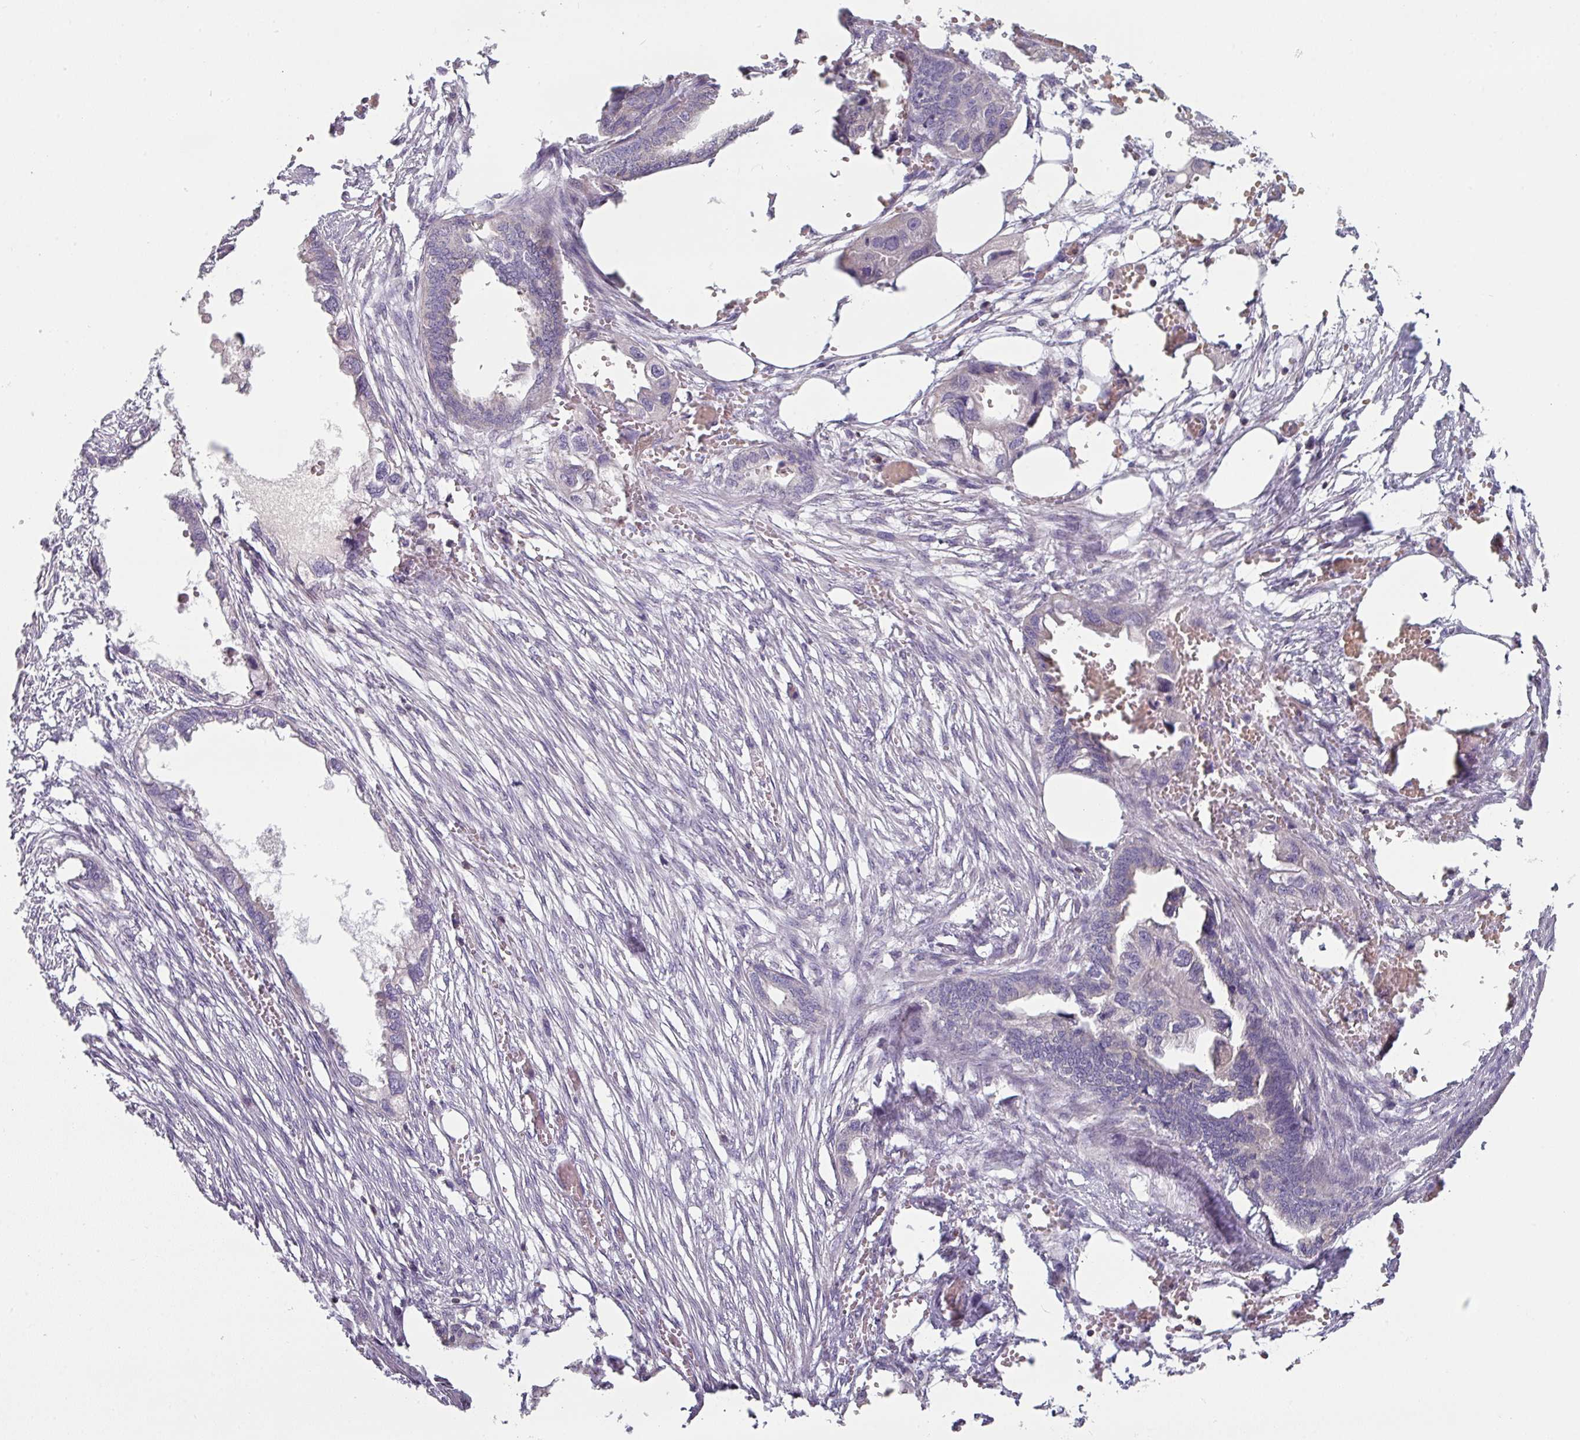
{"staining": {"intensity": "negative", "quantity": "none", "location": "none"}, "tissue": "endometrial cancer", "cell_type": "Tumor cells", "image_type": "cancer", "snomed": [{"axis": "morphology", "description": "Adenocarcinoma, NOS"}, {"axis": "morphology", "description": "Adenocarcinoma, metastatic, NOS"}, {"axis": "topography", "description": "Adipose tissue"}, {"axis": "topography", "description": "Endometrium"}], "caption": "This is a micrograph of immunohistochemistry staining of endometrial cancer, which shows no positivity in tumor cells. (Stains: DAB (3,3'-diaminobenzidine) IHC with hematoxylin counter stain, Microscopy: brightfield microscopy at high magnification).", "gene": "CD3G", "patient": {"sex": "female", "age": 67}}